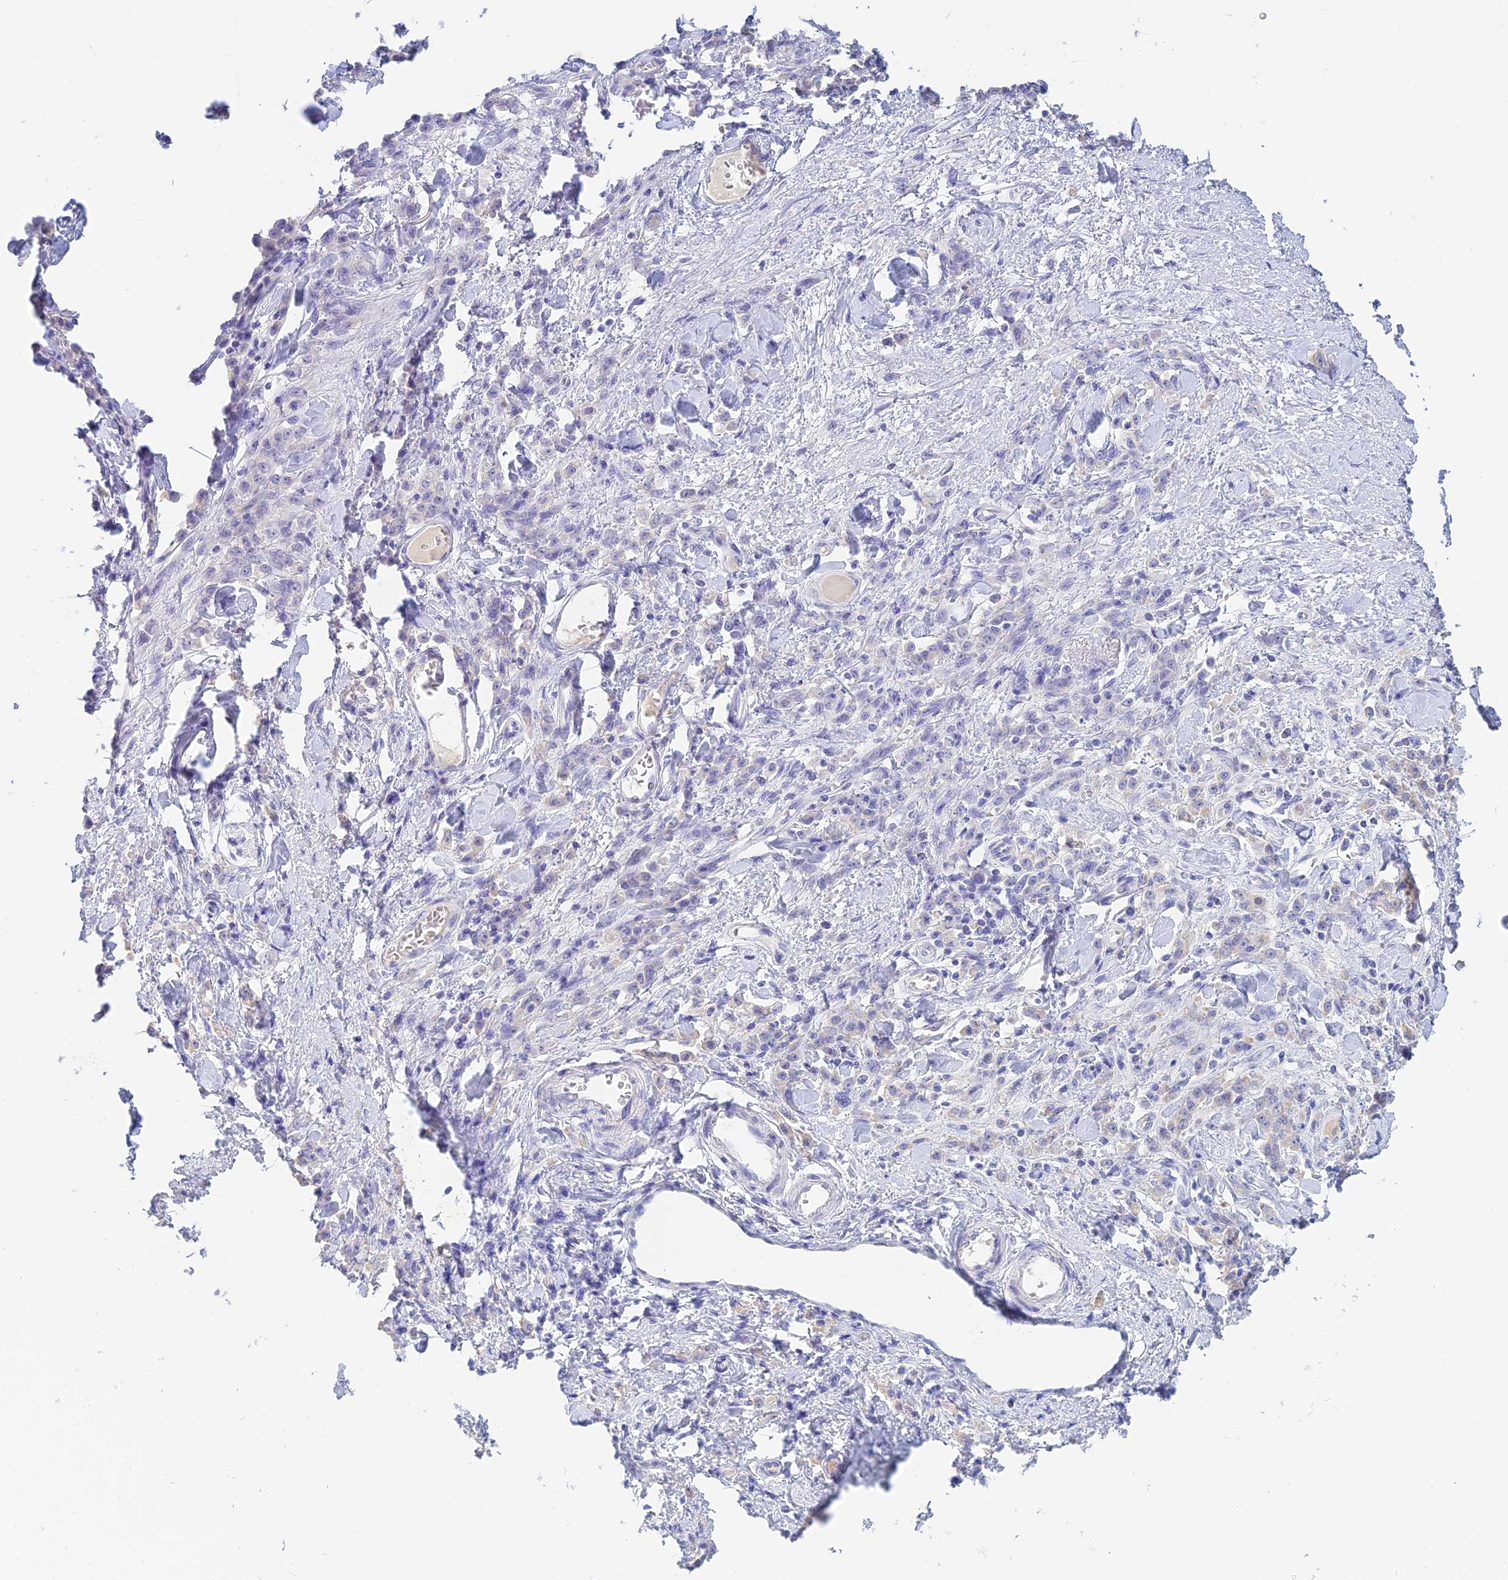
{"staining": {"intensity": "negative", "quantity": "none", "location": "none"}, "tissue": "stomach cancer", "cell_type": "Tumor cells", "image_type": "cancer", "snomed": [{"axis": "morphology", "description": "Normal tissue, NOS"}, {"axis": "morphology", "description": "Adenocarcinoma, NOS"}, {"axis": "topography", "description": "Stomach"}], "caption": "A photomicrograph of human stomach cancer is negative for staining in tumor cells.", "gene": "INTS13", "patient": {"sex": "male", "age": 82}}